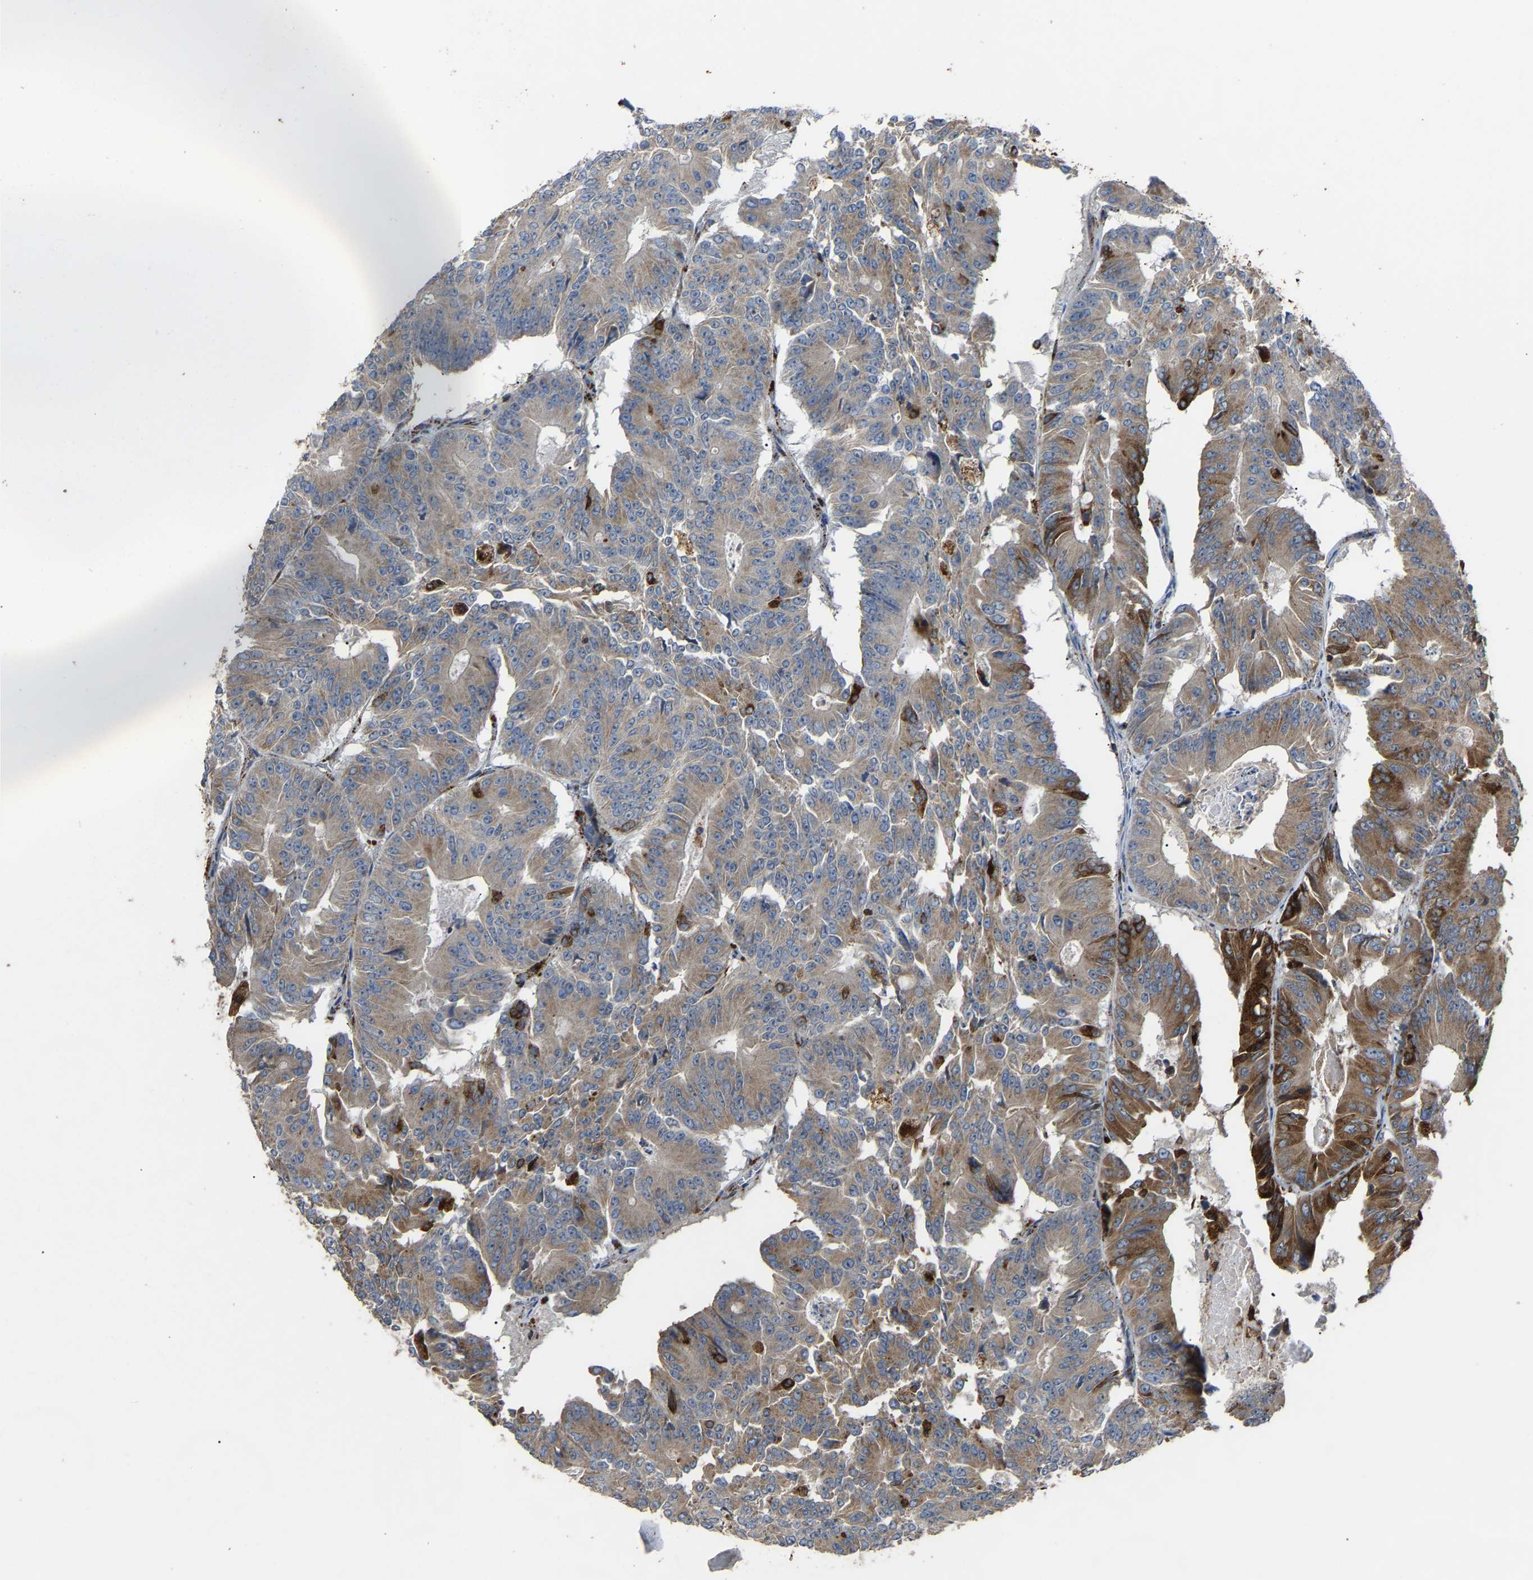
{"staining": {"intensity": "strong", "quantity": "<25%", "location": "cytoplasmic/membranous"}, "tissue": "colorectal cancer", "cell_type": "Tumor cells", "image_type": "cancer", "snomed": [{"axis": "morphology", "description": "Adenocarcinoma, NOS"}, {"axis": "topography", "description": "Colon"}], "caption": "Strong cytoplasmic/membranous positivity for a protein is appreciated in about <25% of tumor cells of colorectal cancer (adenocarcinoma) using immunohistochemistry.", "gene": "NDUFV3", "patient": {"sex": "male", "age": 87}}